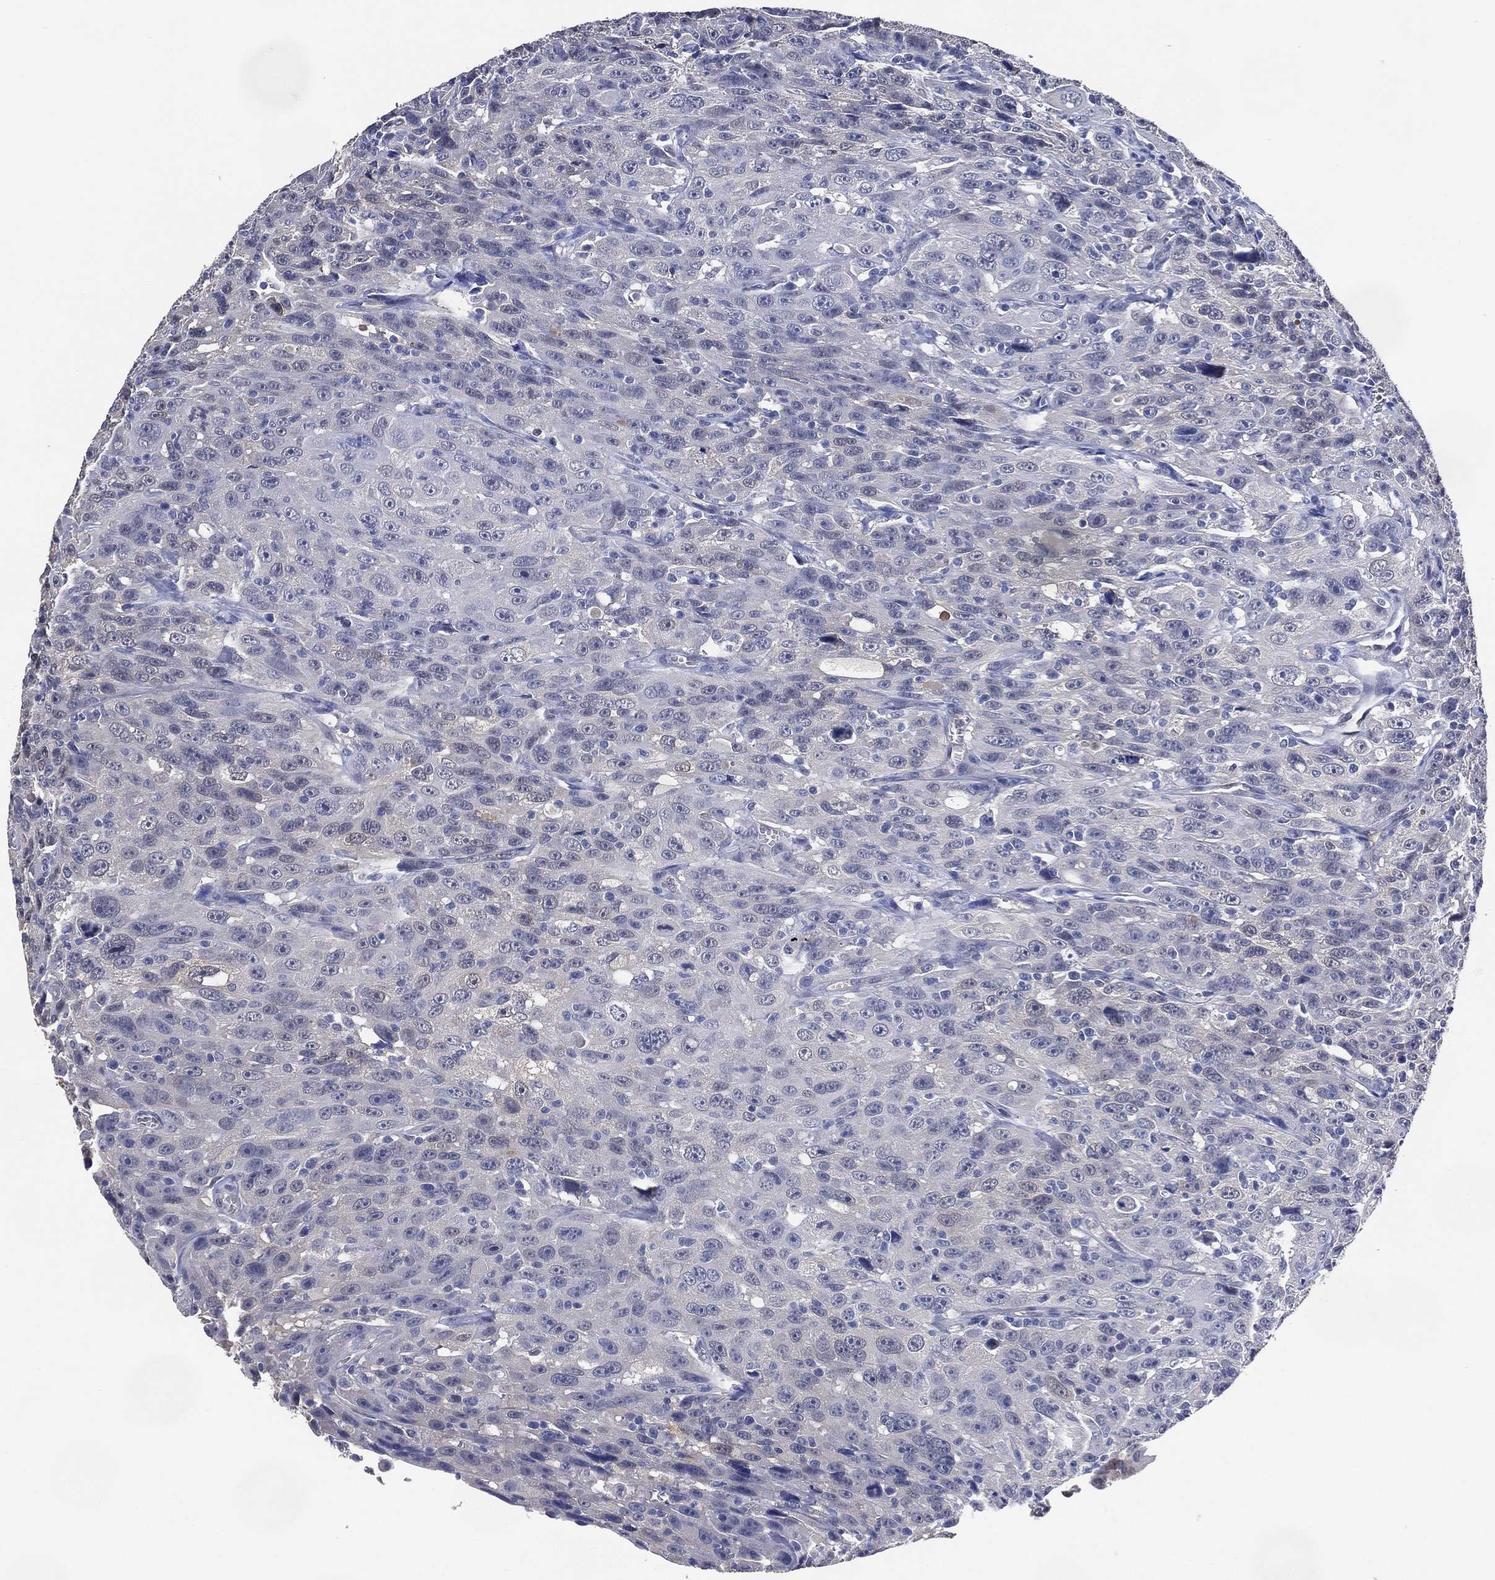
{"staining": {"intensity": "negative", "quantity": "none", "location": "none"}, "tissue": "urothelial cancer", "cell_type": "Tumor cells", "image_type": "cancer", "snomed": [{"axis": "morphology", "description": "Urothelial carcinoma, NOS"}, {"axis": "morphology", "description": "Urothelial carcinoma, High grade"}, {"axis": "topography", "description": "Urinary bladder"}], "caption": "Tumor cells show no significant protein expression in high-grade urothelial carcinoma.", "gene": "AK1", "patient": {"sex": "female", "age": 73}}